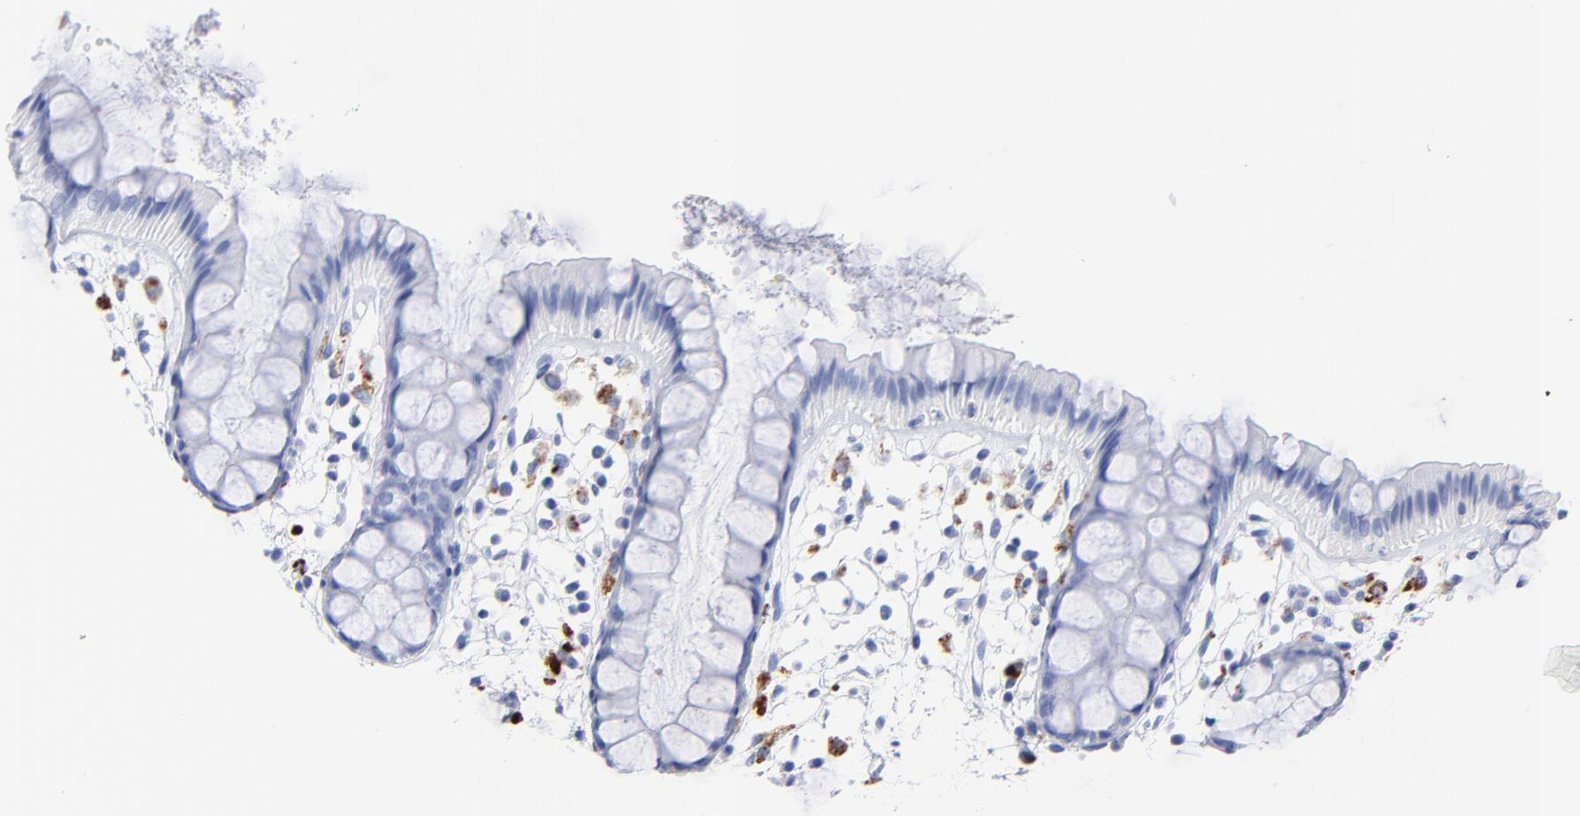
{"staining": {"intensity": "negative", "quantity": "none", "location": "none"}, "tissue": "rectum", "cell_type": "Glandular cells", "image_type": "normal", "snomed": [{"axis": "morphology", "description": "Normal tissue, NOS"}, {"axis": "topography", "description": "Rectum"}], "caption": "Immunohistochemistry of unremarkable rectum shows no positivity in glandular cells. (Brightfield microscopy of DAB (3,3'-diaminobenzidine) immunohistochemistry (IHC) at high magnification).", "gene": "CPVL", "patient": {"sex": "female", "age": 66}}